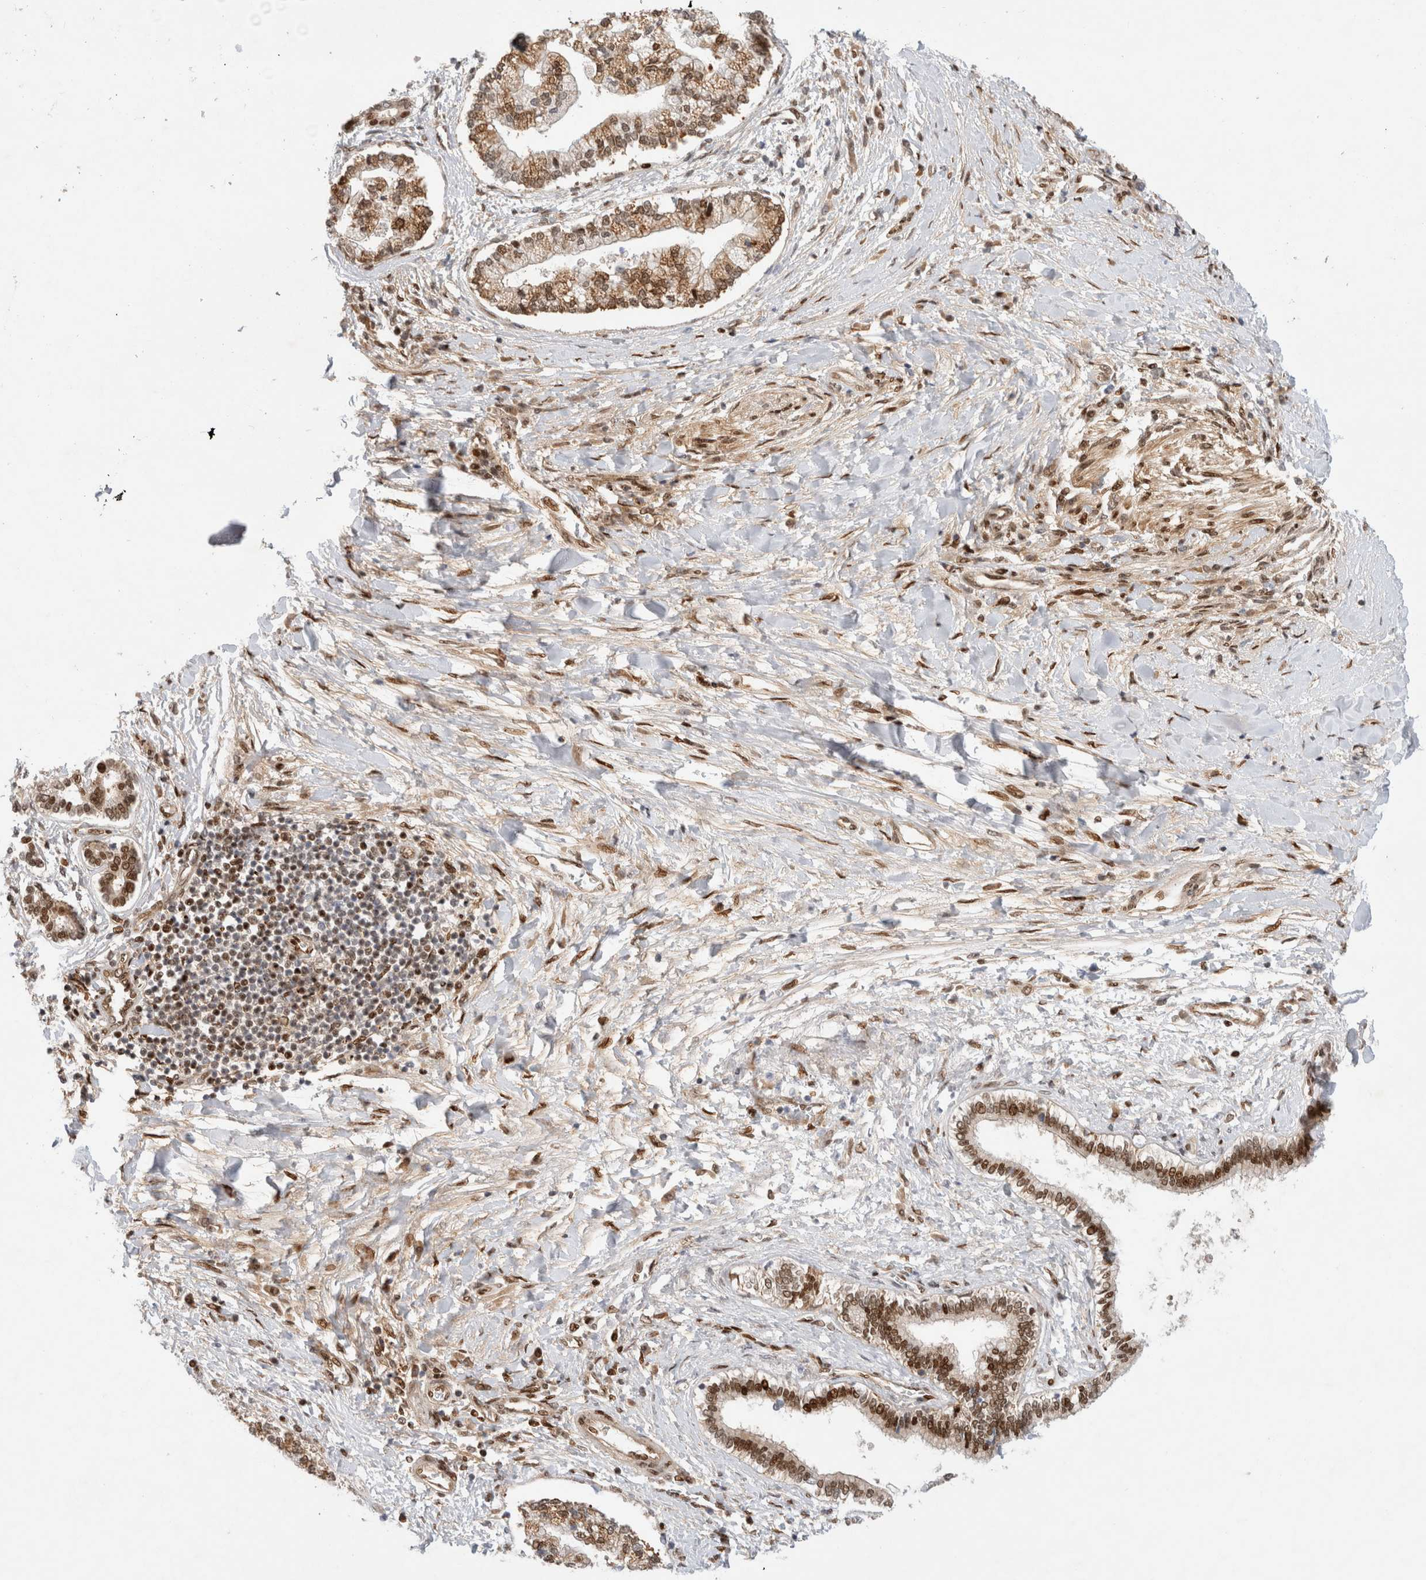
{"staining": {"intensity": "moderate", "quantity": ">75%", "location": "cytoplasmic/membranous,nuclear"}, "tissue": "liver cancer", "cell_type": "Tumor cells", "image_type": "cancer", "snomed": [{"axis": "morphology", "description": "Cholangiocarcinoma"}, {"axis": "topography", "description": "Liver"}], "caption": "A brown stain highlights moderate cytoplasmic/membranous and nuclear expression of a protein in liver cholangiocarcinoma tumor cells. The staining is performed using DAB (3,3'-diaminobenzidine) brown chromogen to label protein expression. The nuclei are counter-stained blue using hematoxylin.", "gene": "TCF4", "patient": {"sex": "male", "age": 50}}